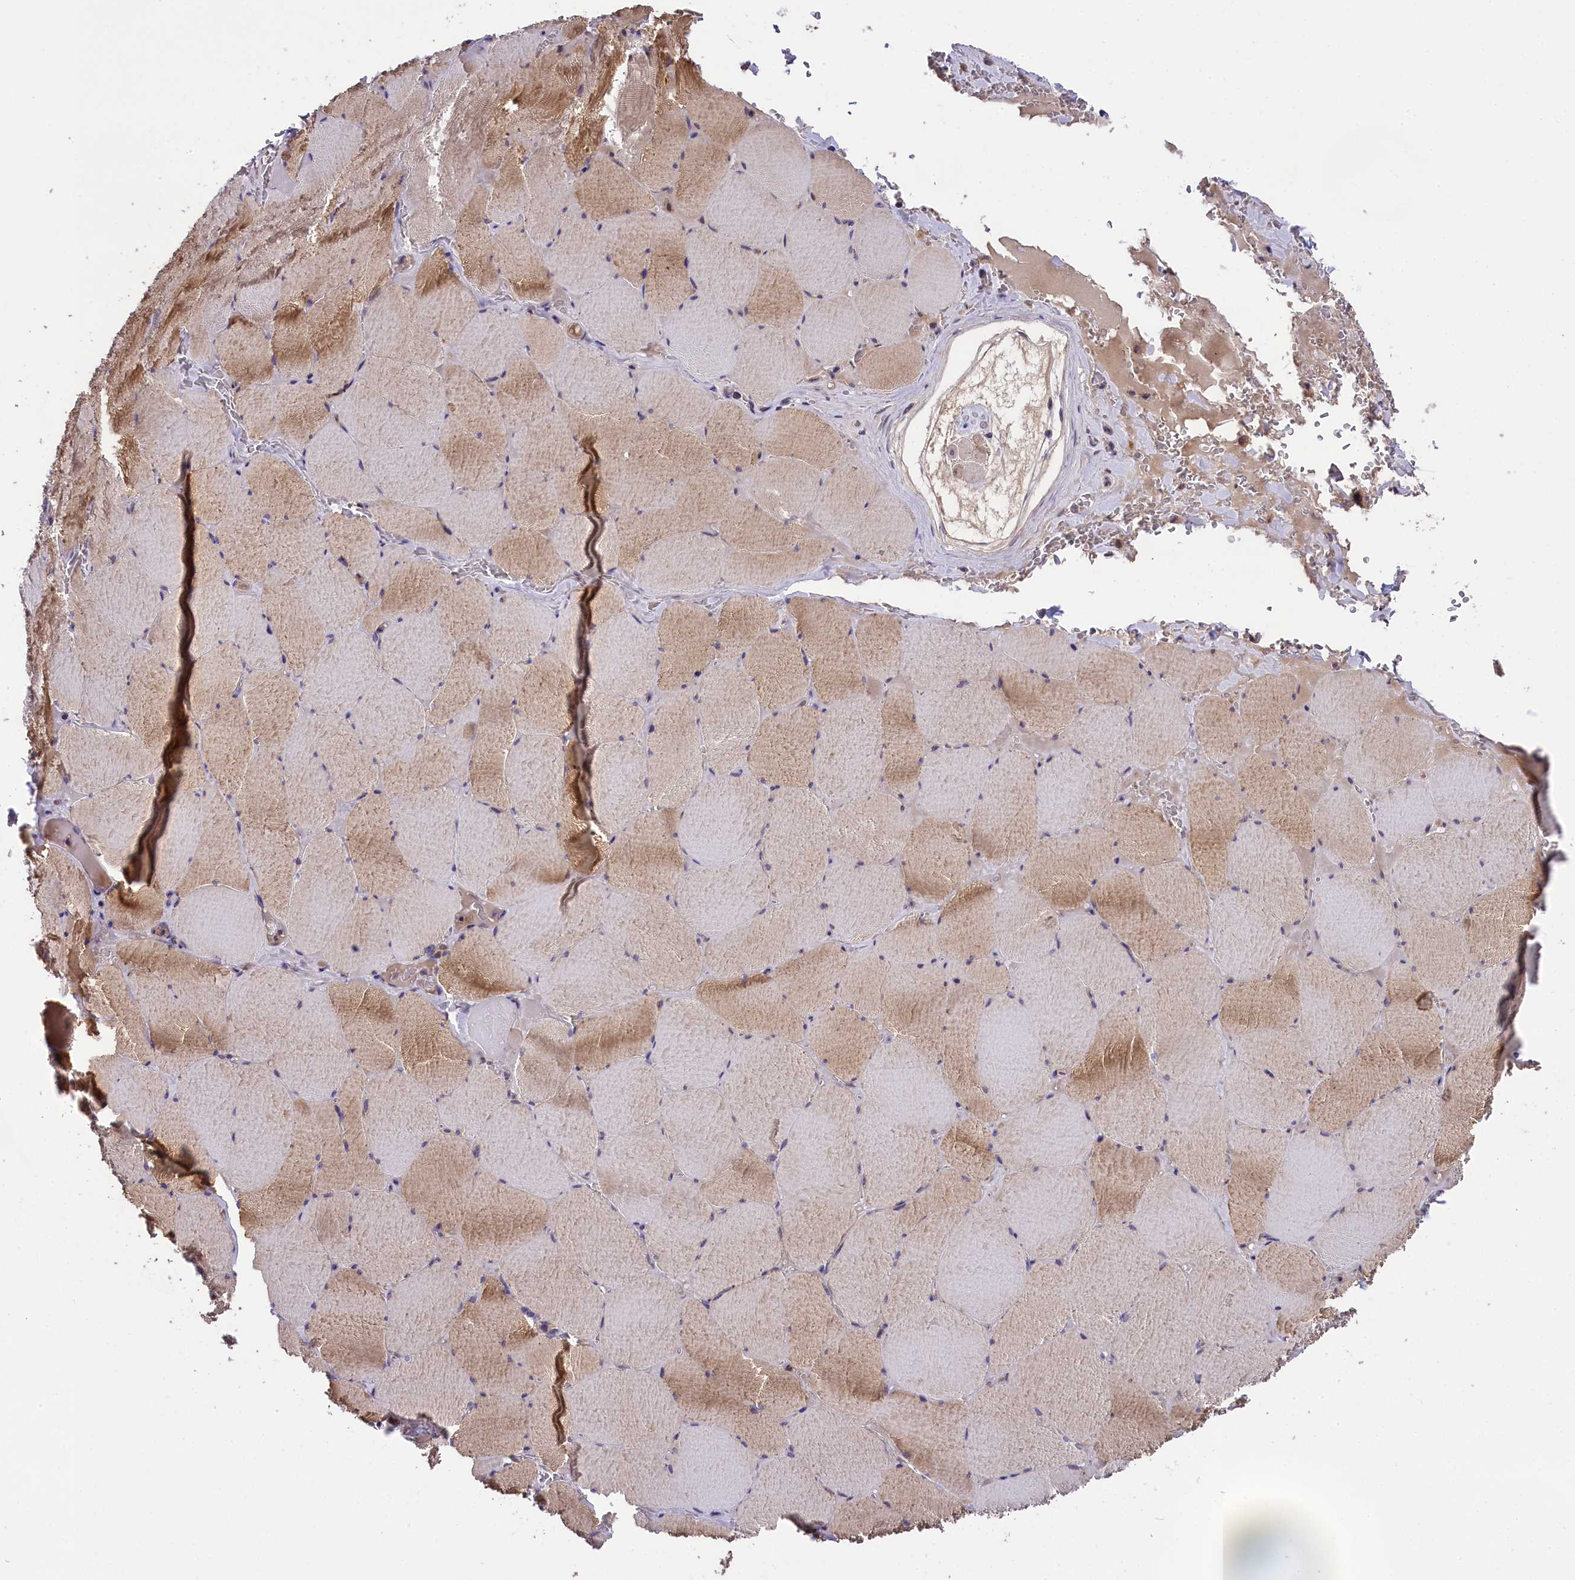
{"staining": {"intensity": "moderate", "quantity": "25%-75%", "location": "cytoplasmic/membranous"}, "tissue": "skeletal muscle", "cell_type": "Myocytes", "image_type": "normal", "snomed": [{"axis": "morphology", "description": "Normal tissue, NOS"}, {"axis": "topography", "description": "Skeletal muscle"}, {"axis": "topography", "description": "Head-Neck"}], "caption": "Protein staining demonstrates moderate cytoplasmic/membranous staining in approximately 25%-75% of myocytes in benign skeletal muscle. The staining is performed using DAB brown chromogen to label protein expression. The nuclei are counter-stained blue using hematoxylin.", "gene": "ABCC10", "patient": {"sex": "male", "age": 66}}